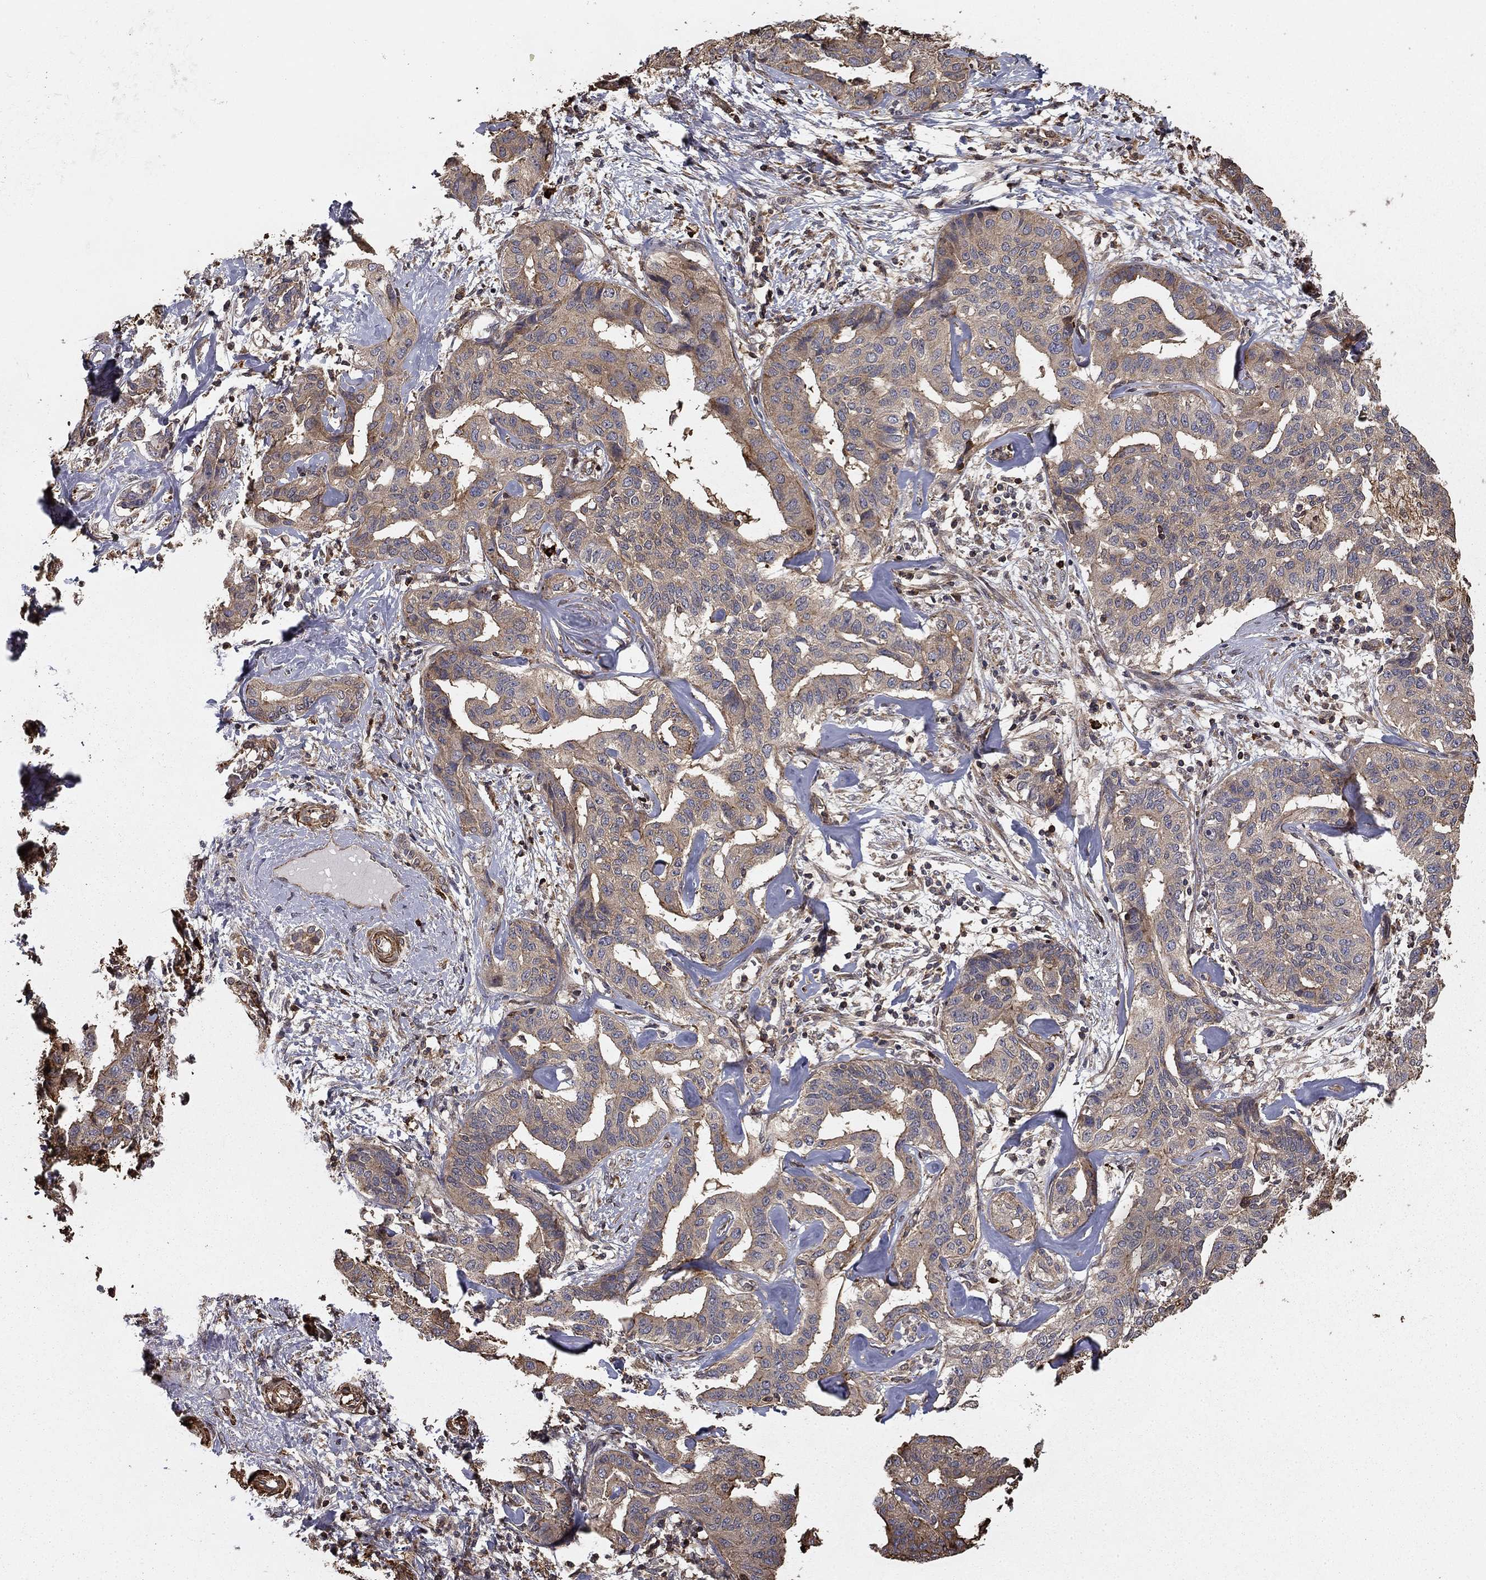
{"staining": {"intensity": "weak", "quantity": "25%-75%", "location": "cytoplasmic/membranous"}, "tissue": "liver cancer", "cell_type": "Tumor cells", "image_type": "cancer", "snomed": [{"axis": "morphology", "description": "Cholangiocarcinoma"}, {"axis": "topography", "description": "Liver"}], "caption": "Immunohistochemistry (IHC) of human liver cancer demonstrates low levels of weak cytoplasmic/membranous positivity in about 25%-75% of tumor cells.", "gene": "HABP4", "patient": {"sex": "male", "age": 59}}